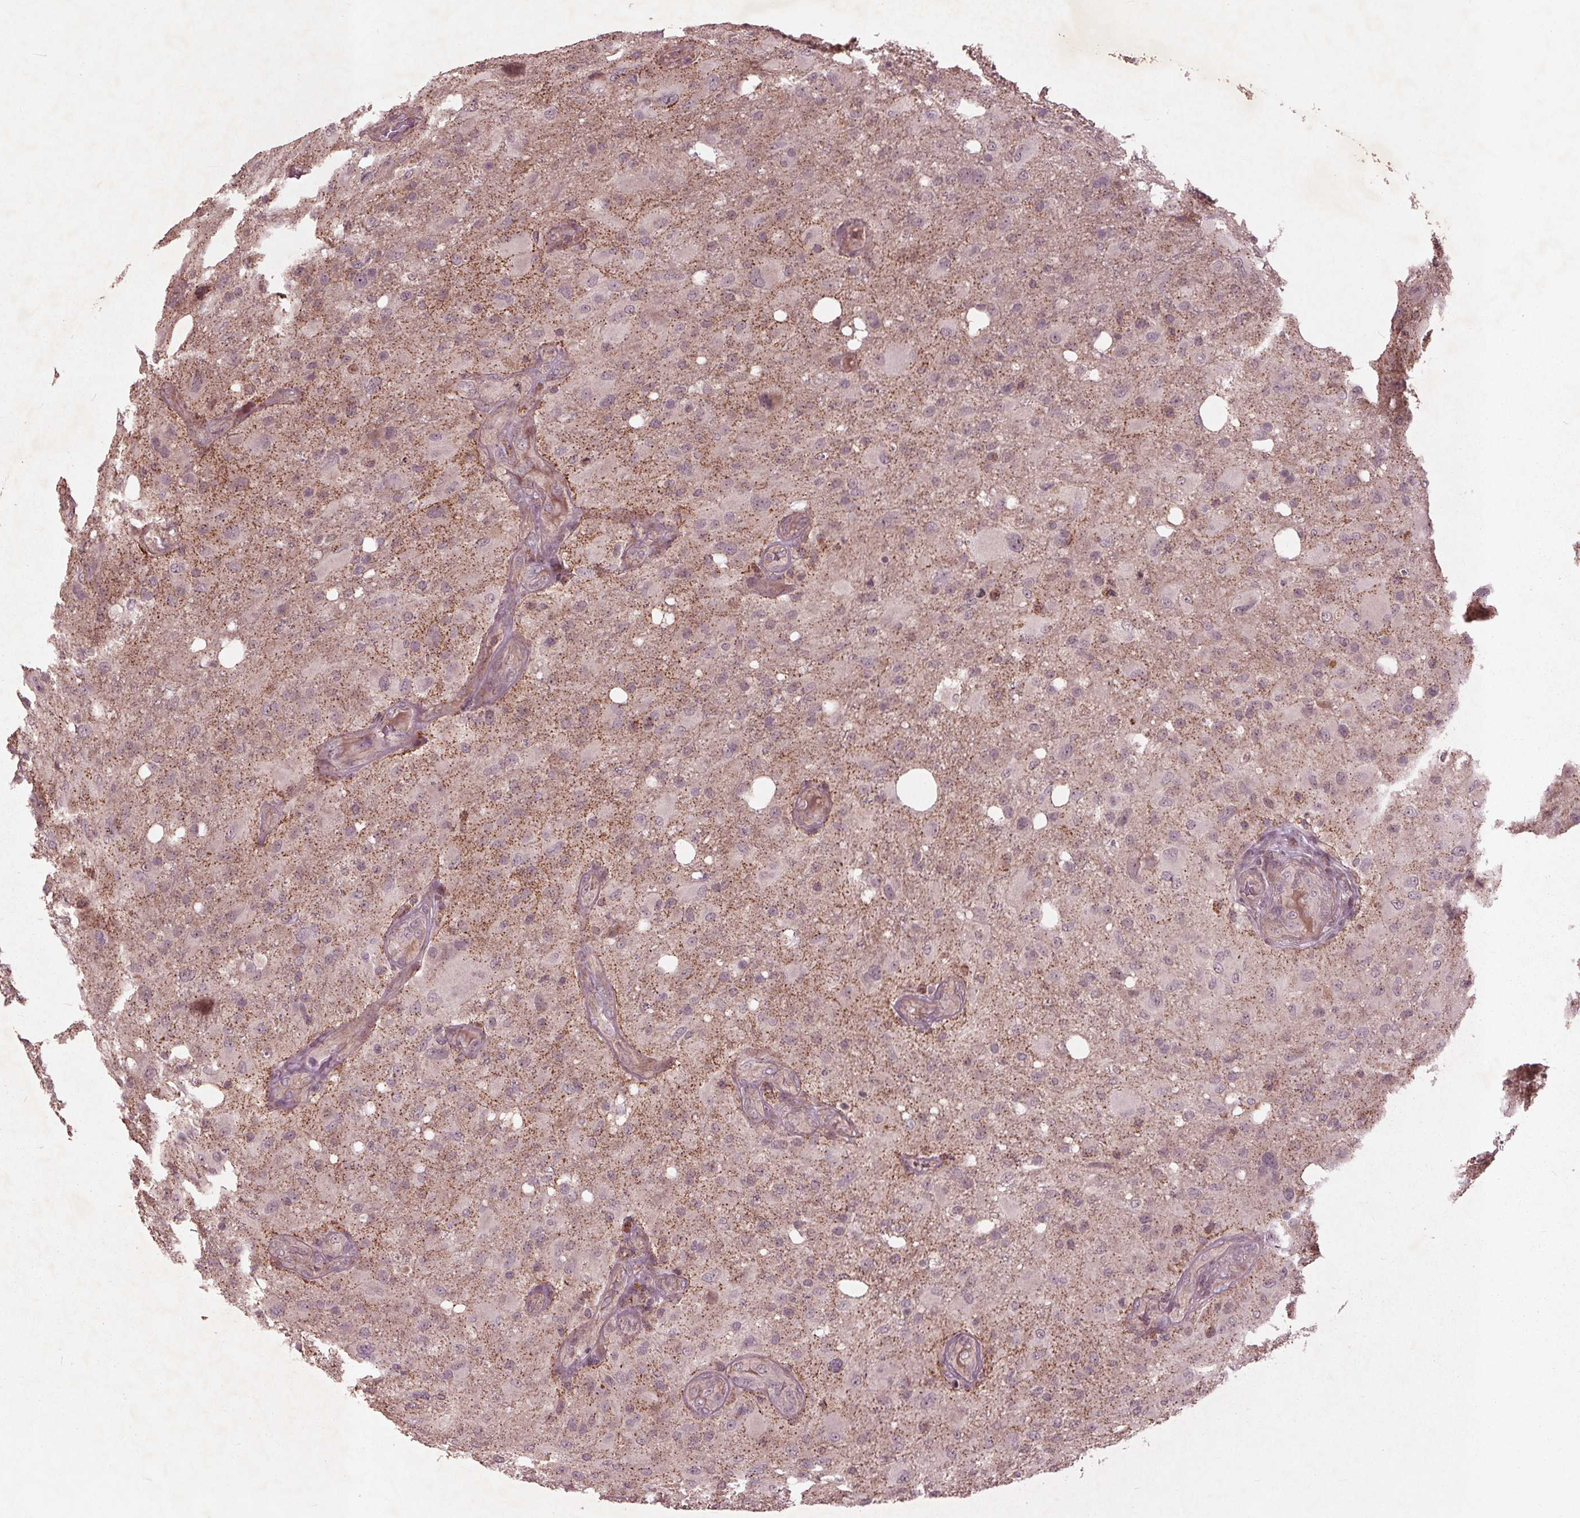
{"staining": {"intensity": "moderate", "quantity": "<25%", "location": "nuclear"}, "tissue": "glioma", "cell_type": "Tumor cells", "image_type": "cancer", "snomed": [{"axis": "morphology", "description": "Glioma, malignant, High grade"}, {"axis": "topography", "description": "Brain"}], "caption": "A high-resolution micrograph shows immunohistochemistry (IHC) staining of high-grade glioma (malignant), which demonstrates moderate nuclear positivity in approximately <25% of tumor cells.", "gene": "CDKL4", "patient": {"sex": "male", "age": 53}}